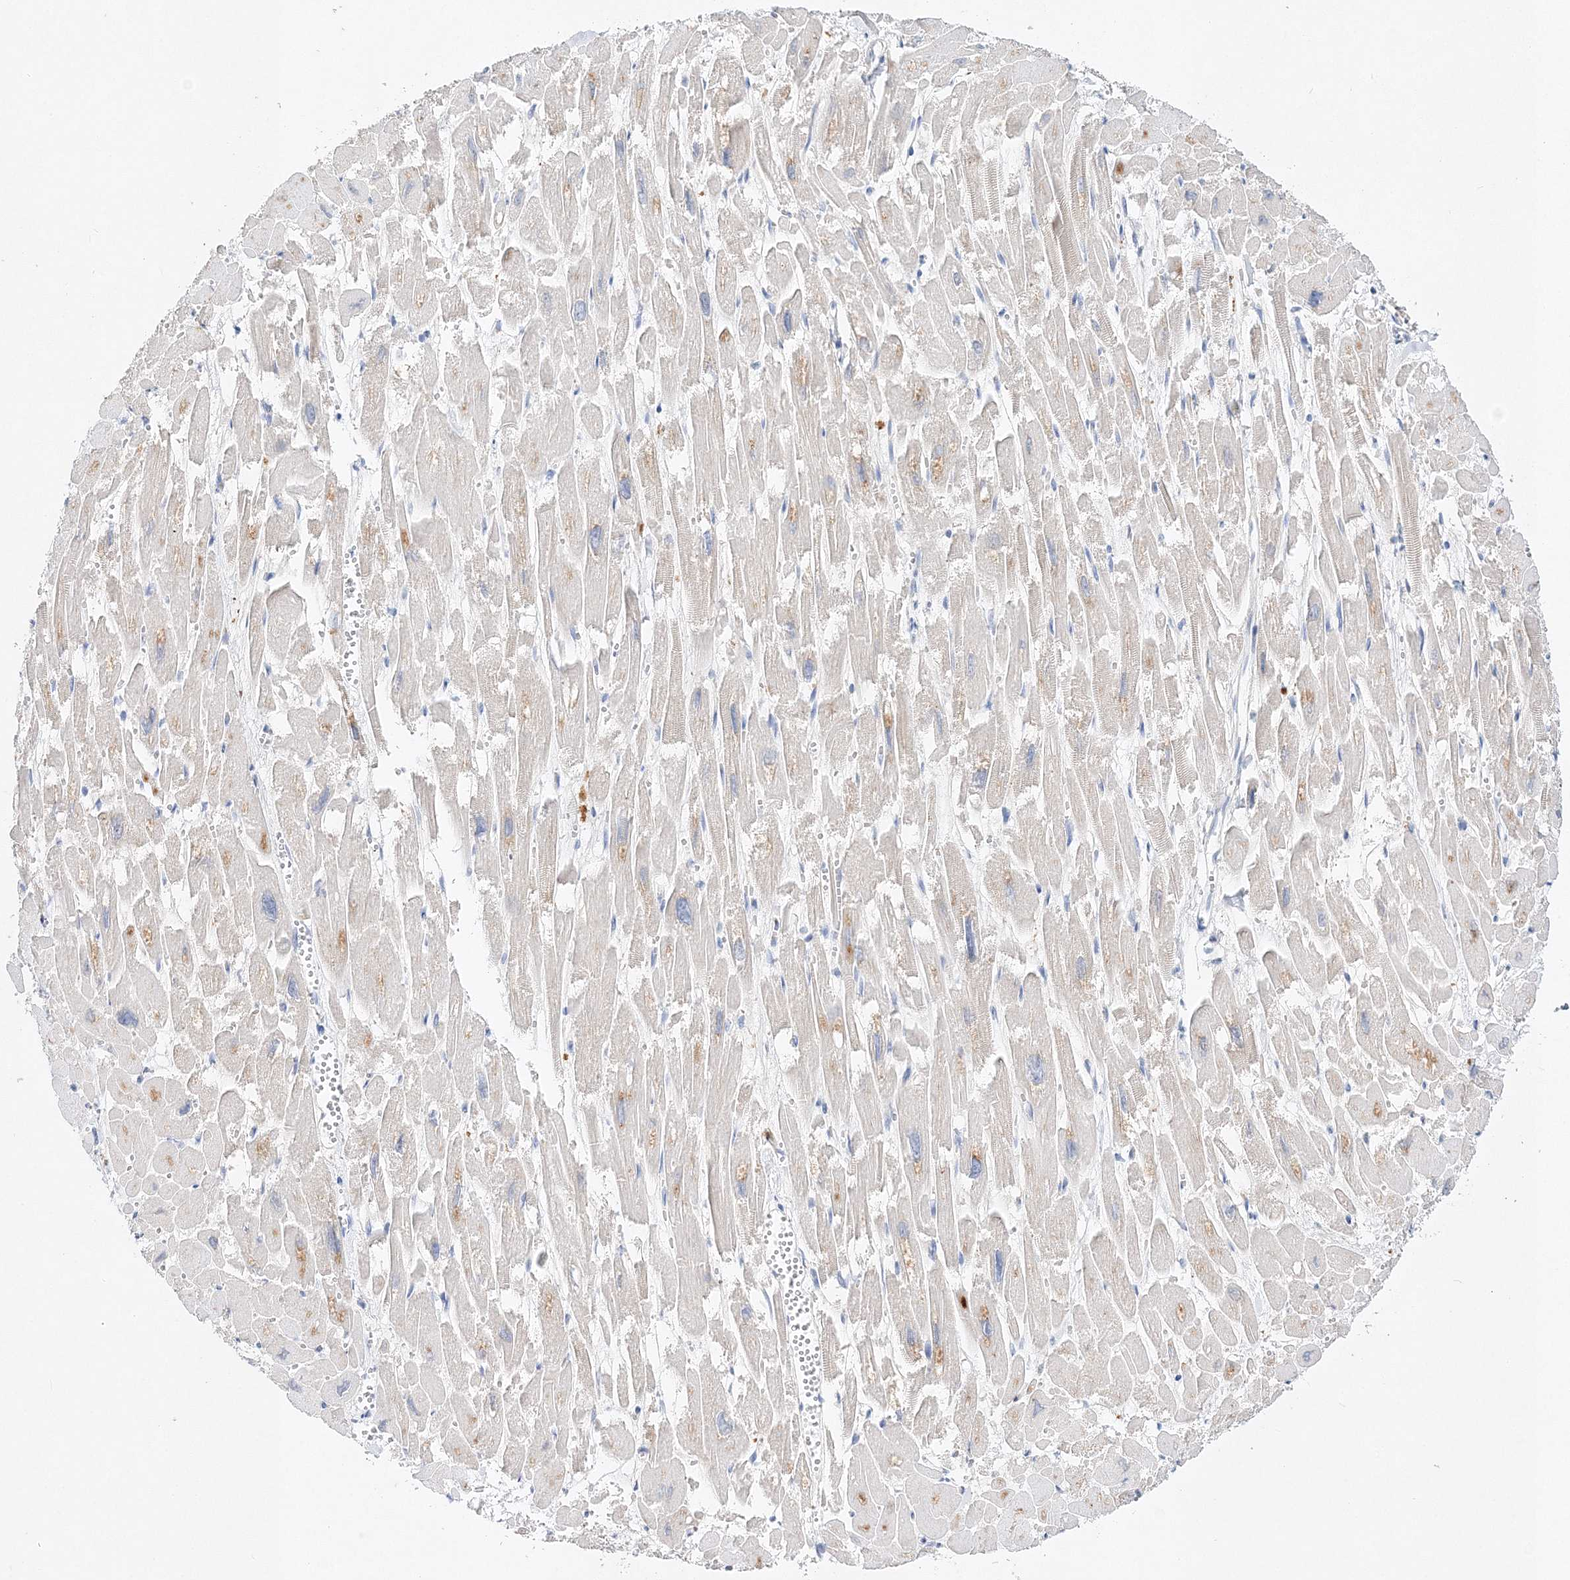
{"staining": {"intensity": "negative", "quantity": "none", "location": "none"}, "tissue": "heart muscle", "cell_type": "Cardiomyocytes", "image_type": "normal", "snomed": [{"axis": "morphology", "description": "Normal tissue, NOS"}, {"axis": "topography", "description": "Heart"}], "caption": "This is a micrograph of IHC staining of unremarkable heart muscle, which shows no staining in cardiomyocytes. (Stains: DAB immunohistochemistry (IHC) with hematoxylin counter stain, Microscopy: brightfield microscopy at high magnification).", "gene": "C3orf38", "patient": {"sex": "male", "age": 54}}